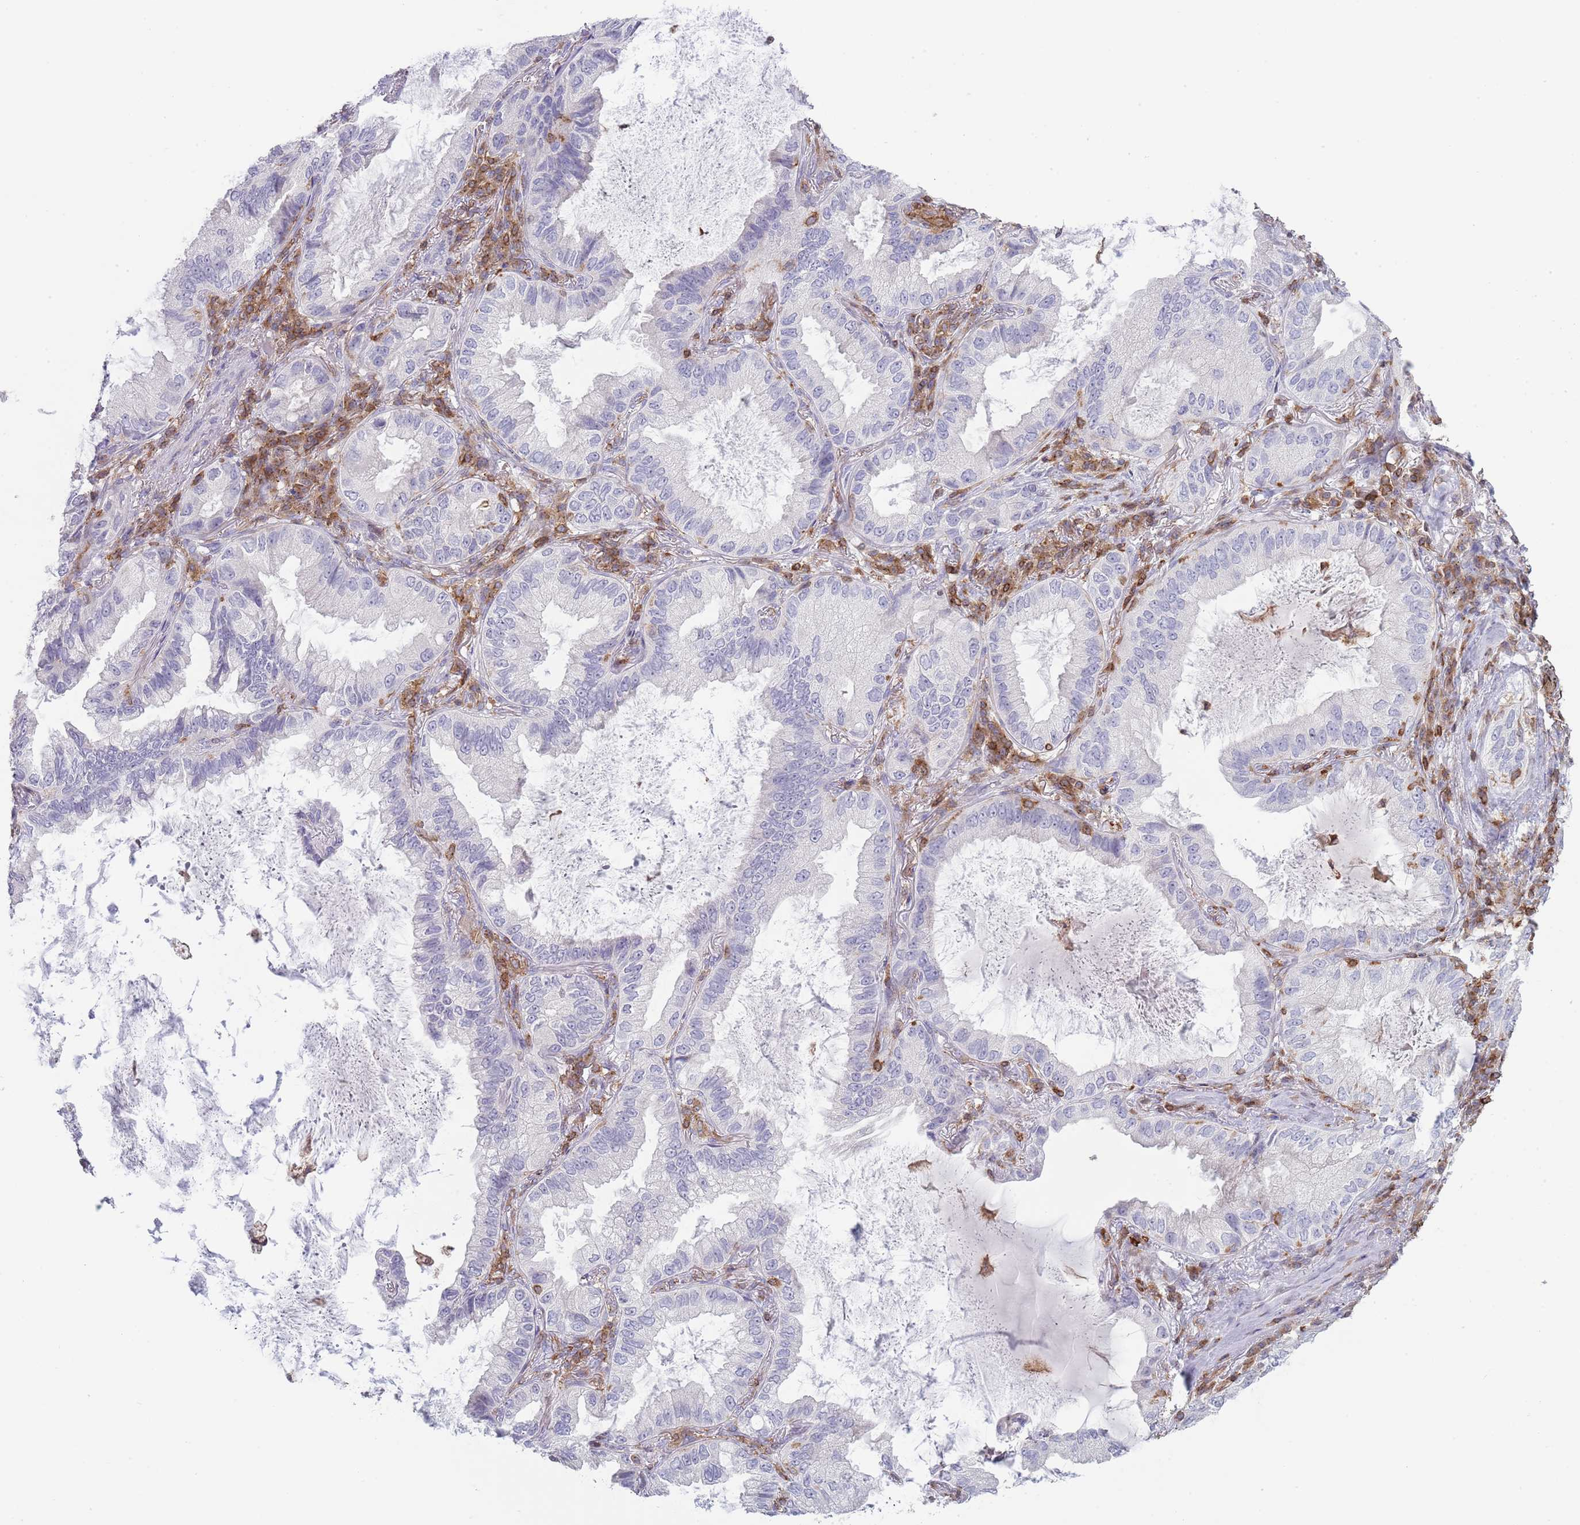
{"staining": {"intensity": "negative", "quantity": "none", "location": "none"}, "tissue": "lung cancer", "cell_type": "Tumor cells", "image_type": "cancer", "snomed": [{"axis": "morphology", "description": "Adenocarcinoma, NOS"}, {"axis": "topography", "description": "Lung"}], "caption": "Immunohistochemistry image of neoplastic tissue: human lung adenocarcinoma stained with DAB exhibits no significant protein expression in tumor cells. Brightfield microscopy of immunohistochemistry (IHC) stained with DAB (3,3'-diaminobenzidine) (brown) and hematoxylin (blue), captured at high magnification.", "gene": "LPXN", "patient": {"sex": "female", "age": 69}}